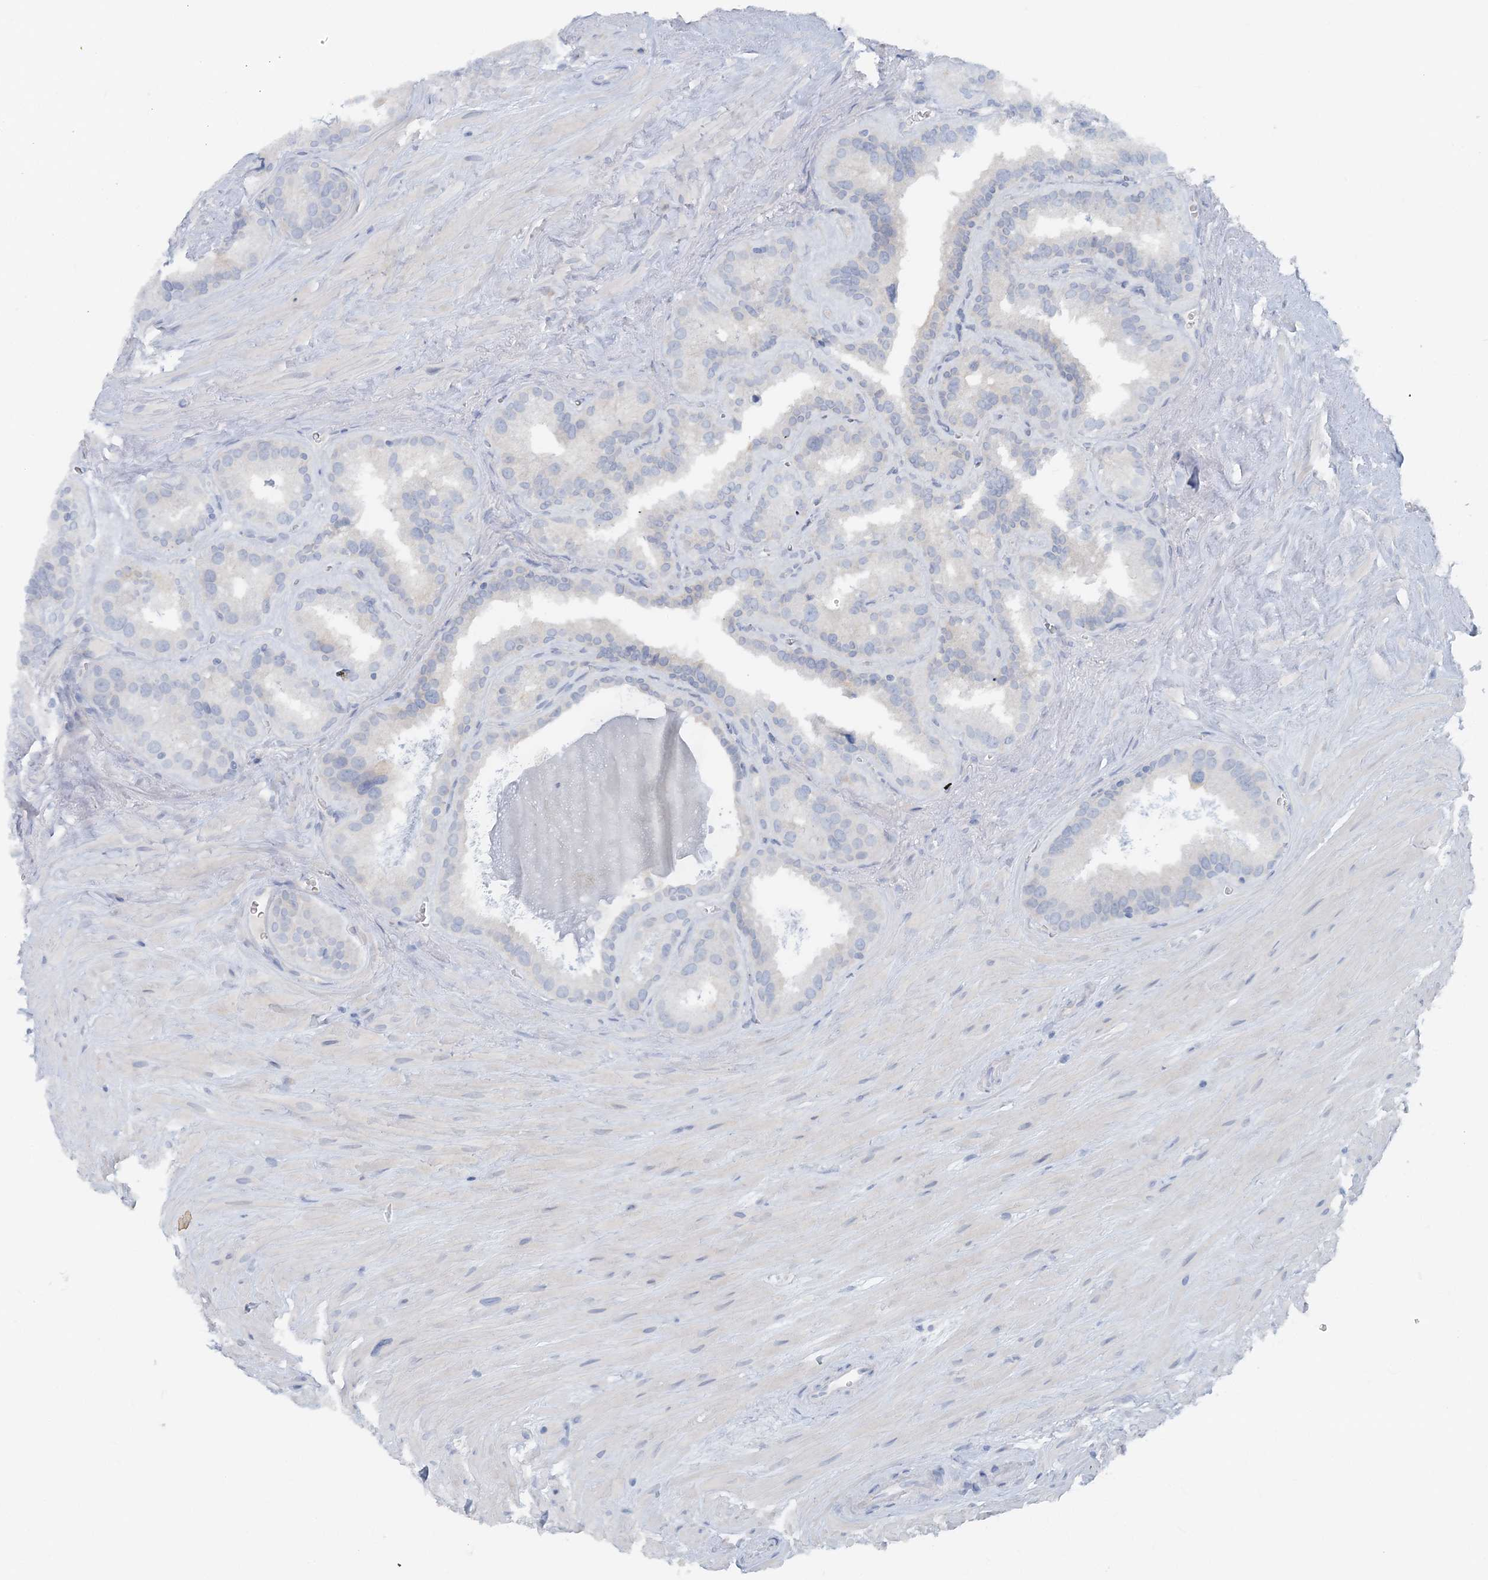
{"staining": {"intensity": "negative", "quantity": "none", "location": "none"}, "tissue": "seminal vesicle", "cell_type": "Glandular cells", "image_type": "normal", "snomed": [{"axis": "morphology", "description": "Normal tissue, NOS"}, {"axis": "topography", "description": "Prostate"}, {"axis": "topography", "description": "Seminal veicle"}], "caption": "Protein analysis of normal seminal vesicle exhibits no significant positivity in glandular cells.", "gene": "ATP11A", "patient": {"sex": "male", "age": 59}}